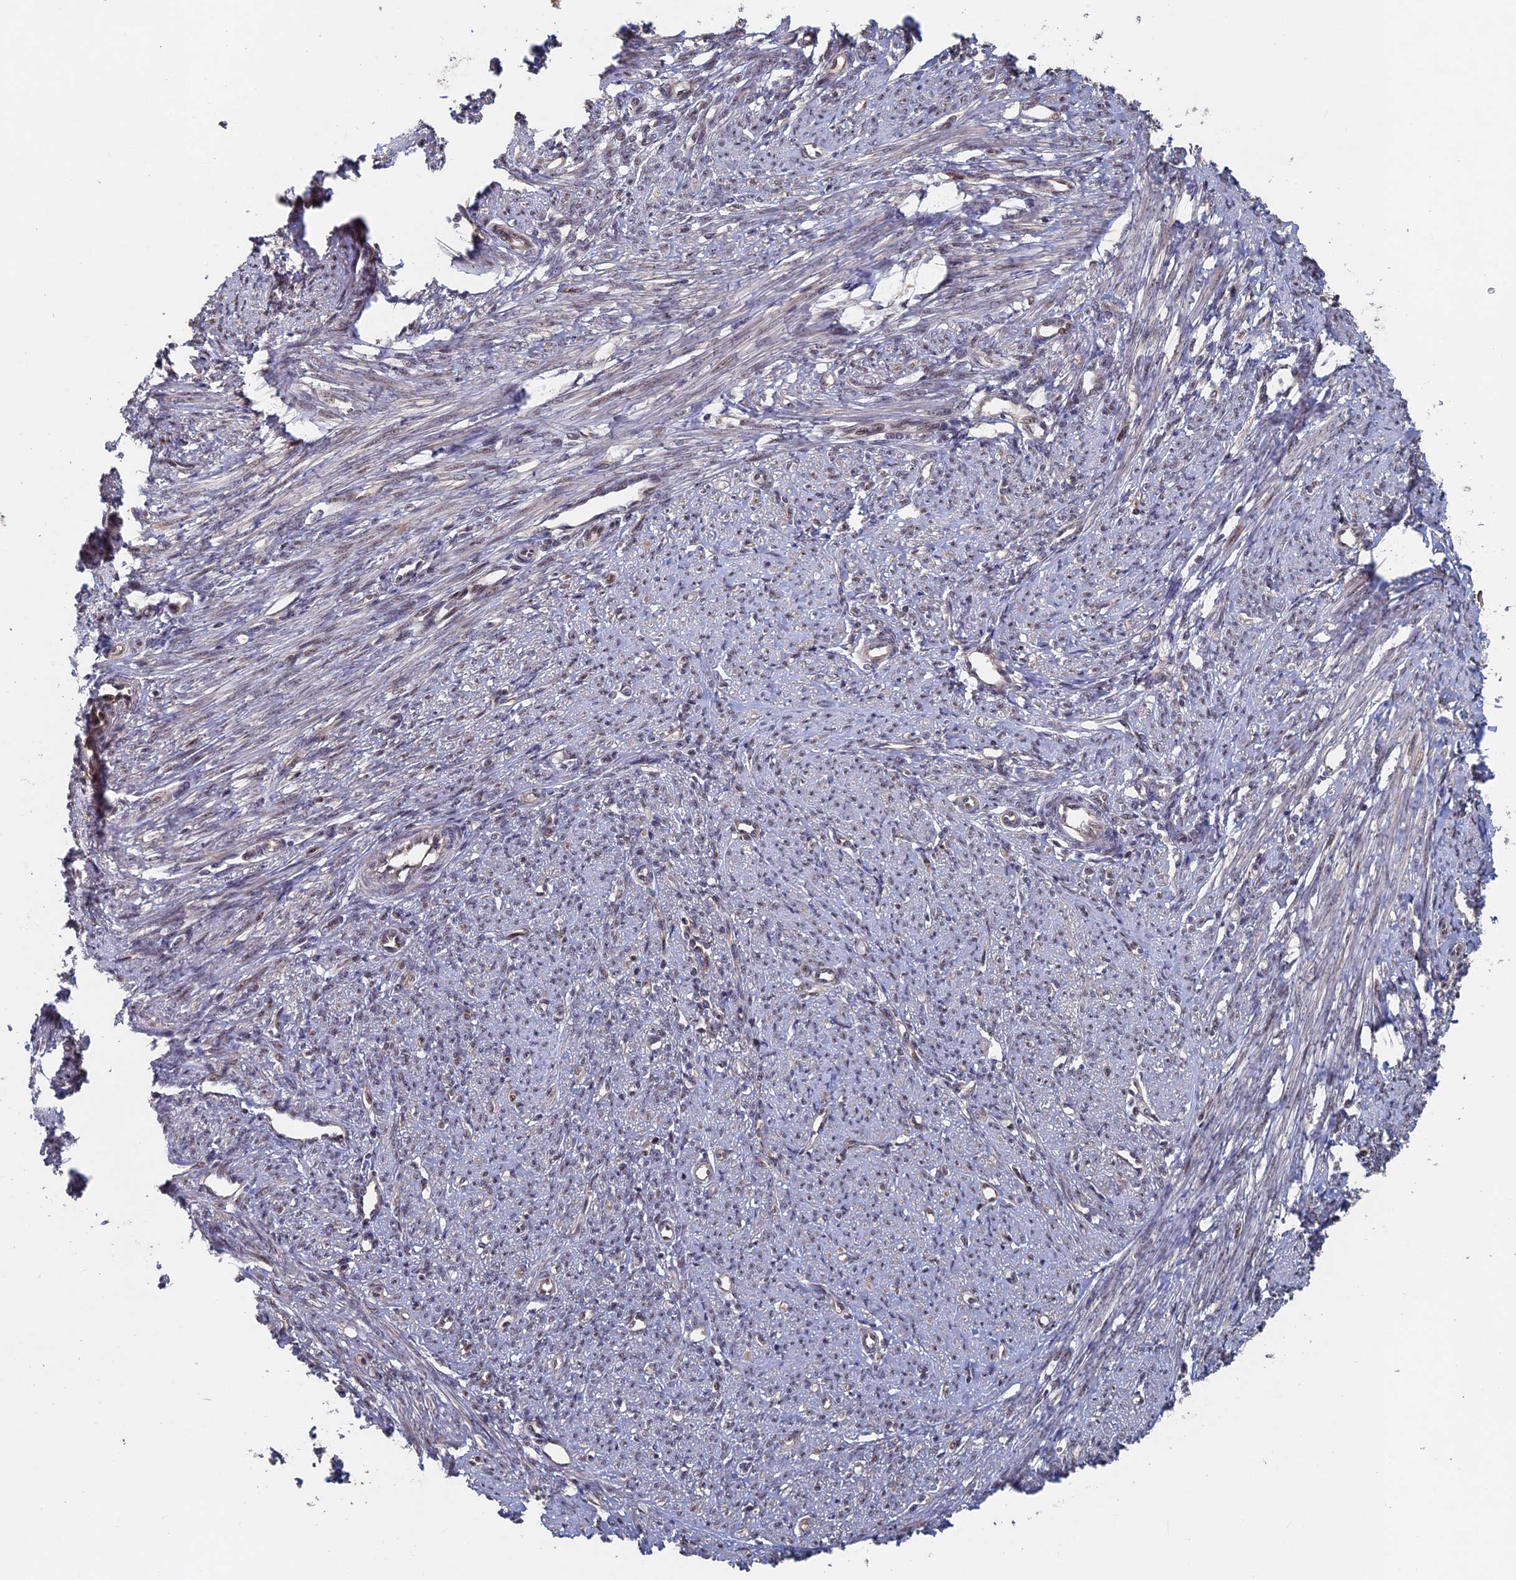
{"staining": {"intensity": "moderate", "quantity": "25%-75%", "location": "cytoplasmic/membranous,nuclear"}, "tissue": "smooth muscle", "cell_type": "Smooth muscle cells", "image_type": "normal", "snomed": [{"axis": "morphology", "description": "Normal tissue, NOS"}, {"axis": "topography", "description": "Smooth muscle"}, {"axis": "topography", "description": "Uterus"}], "caption": "High-power microscopy captured an IHC micrograph of normal smooth muscle, revealing moderate cytoplasmic/membranous,nuclear expression in approximately 25%-75% of smooth muscle cells.", "gene": "KIAA1328", "patient": {"sex": "female", "age": 59}}